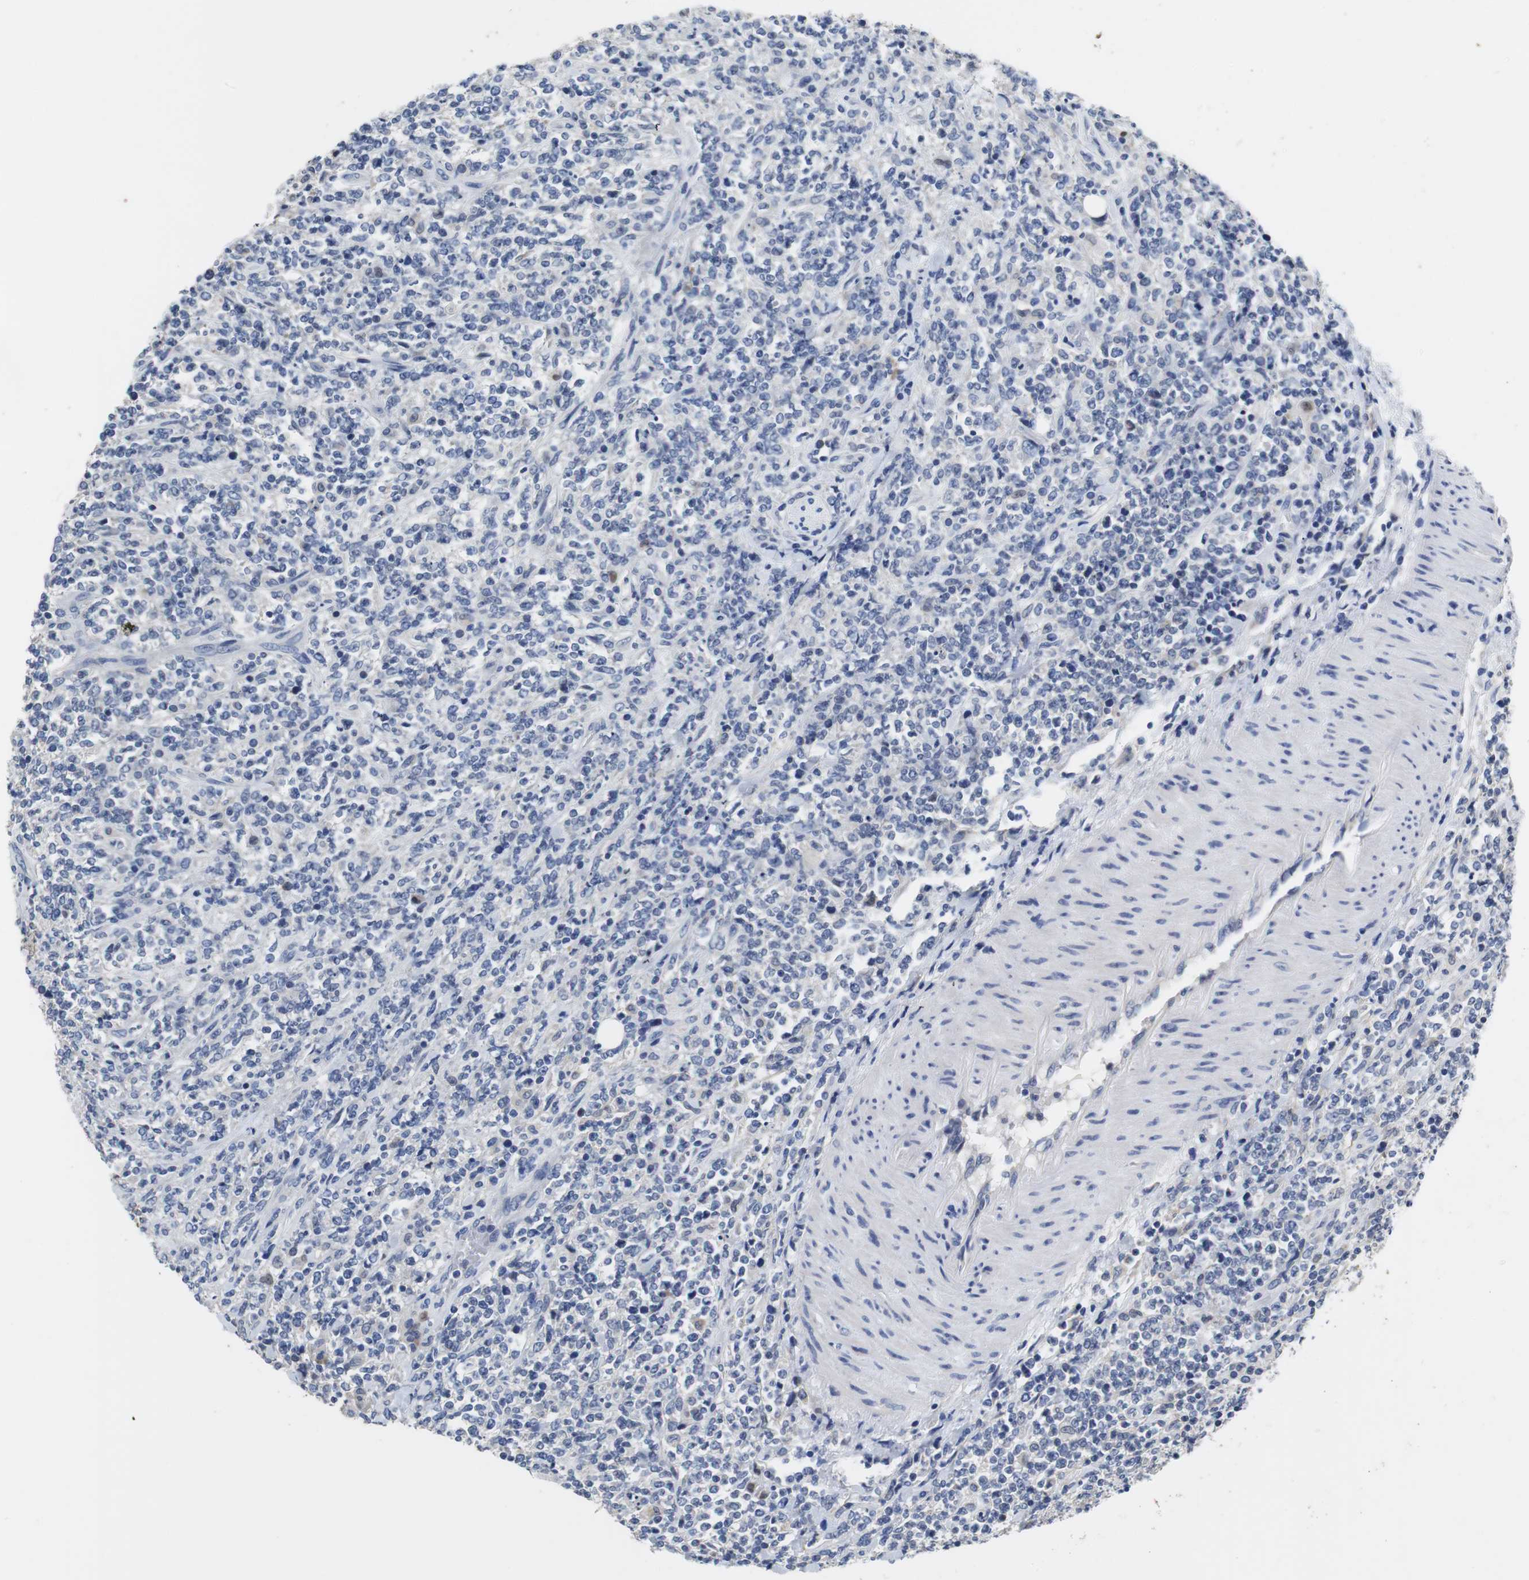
{"staining": {"intensity": "negative", "quantity": "none", "location": "none"}, "tissue": "lymphoma", "cell_type": "Tumor cells", "image_type": "cancer", "snomed": [{"axis": "morphology", "description": "Malignant lymphoma, non-Hodgkin's type, High grade"}, {"axis": "topography", "description": "Soft tissue"}], "caption": "Human lymphoma stained for a protein using immunohistochemistry demonstrates no expression in tumor cells.", "gene": "PCK1", "patient": {"sex": "male", "age": 18}}